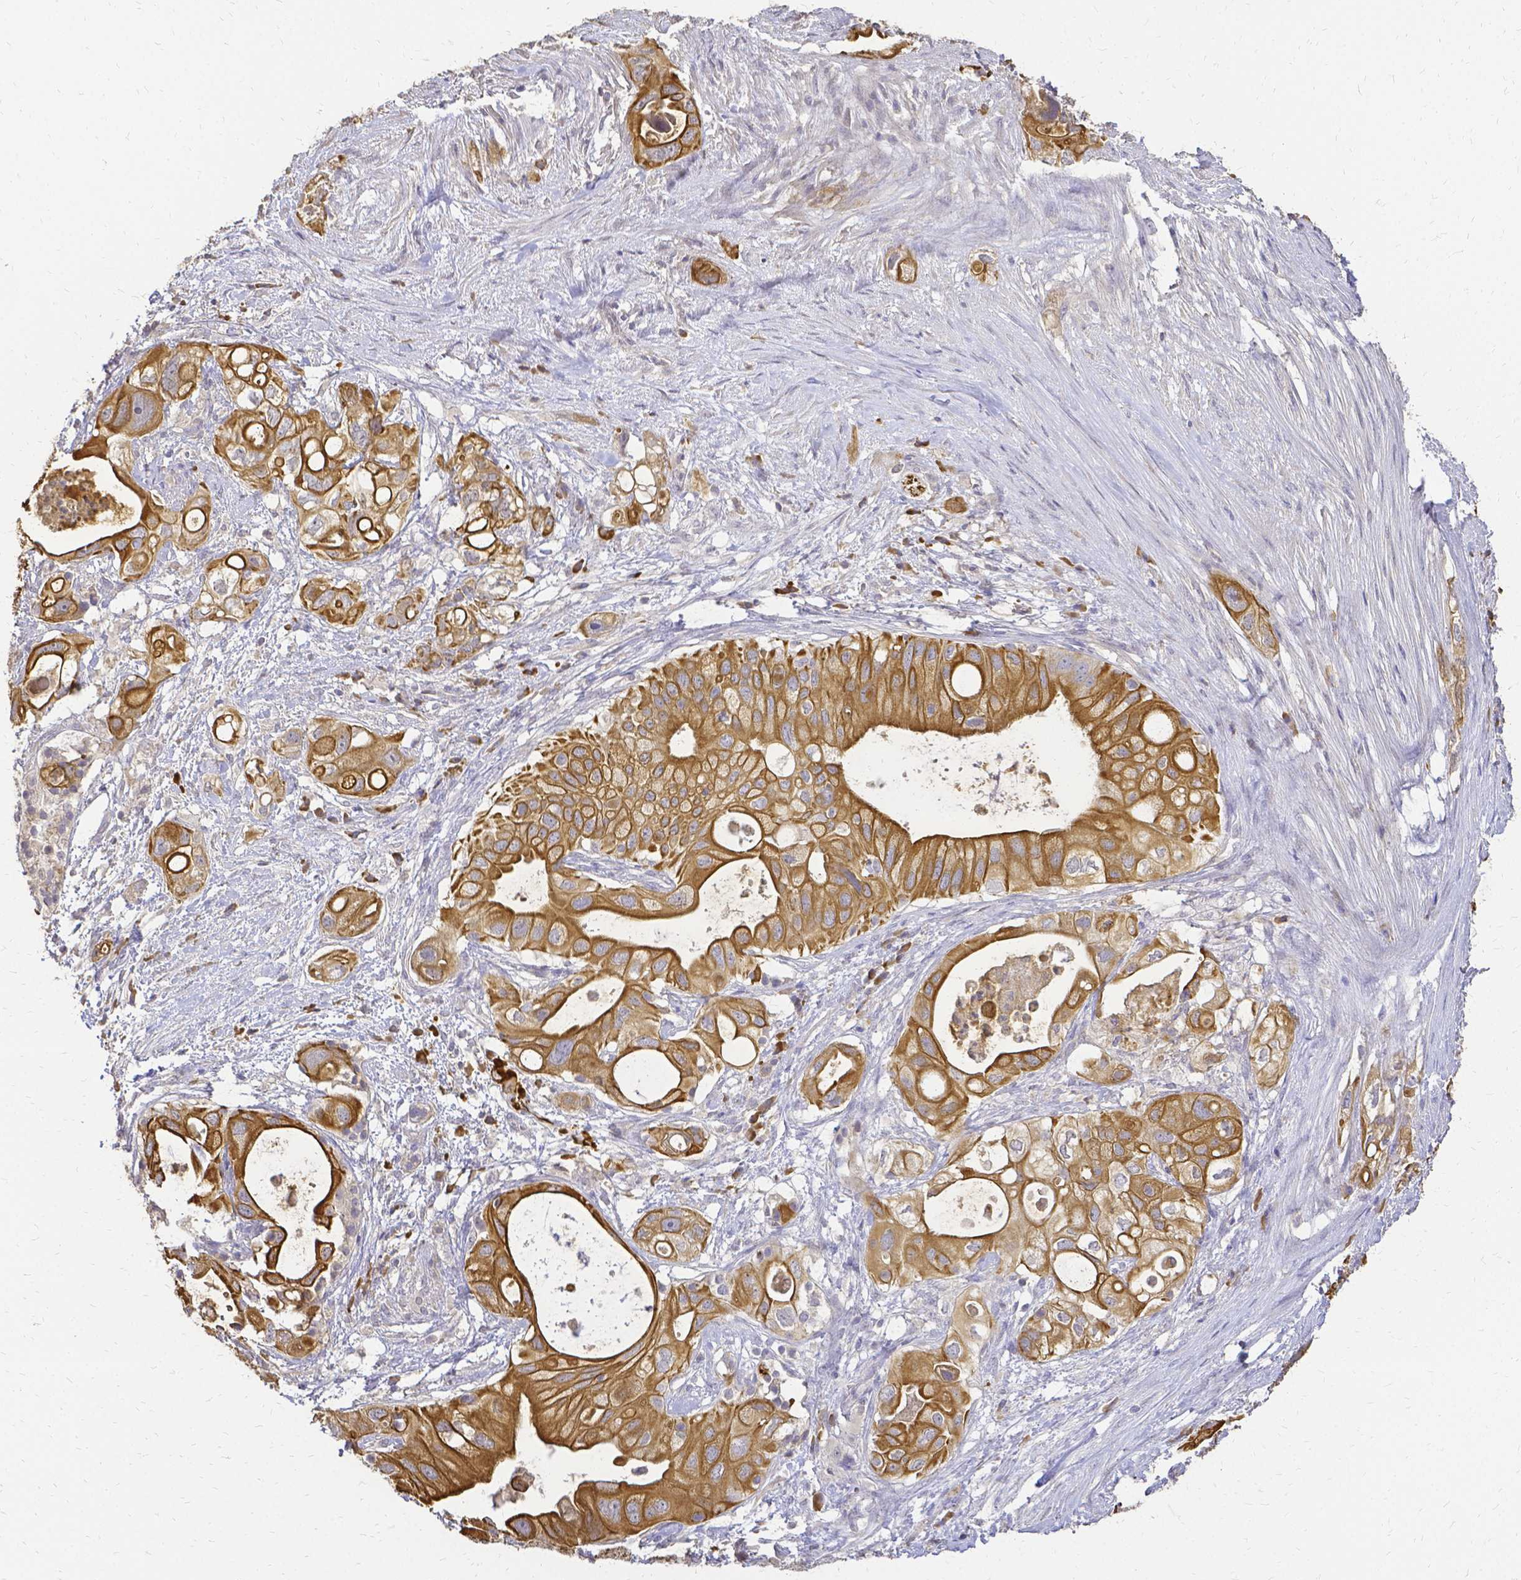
{"staining": {"intensity": "strong", "quantity": ">75%", "location": "cytoplasmic/membranous"}, "tissue": "pancreatic cancer", "cell_type": "Tumor cells", "image_type": "cancer", "snomed": [{"axis": "morphology", "description": "Adenocarcinoma, NOS"}, {"axis": "topography", "description": "Pancreas"}], "caption": "Protein expression analysis of adenocarcinoma (pancreatic) demonstrates strong cytoplasmic/membranous staining in about >75% of tumor cells. The staining was performed using DAB to visualize the protein expression in brown, while the nuclei were stained in blue with hematoxylin (Magnification: 20x).", "gene": "CIB1", "patient": {"sex": "female", "age": 72}}